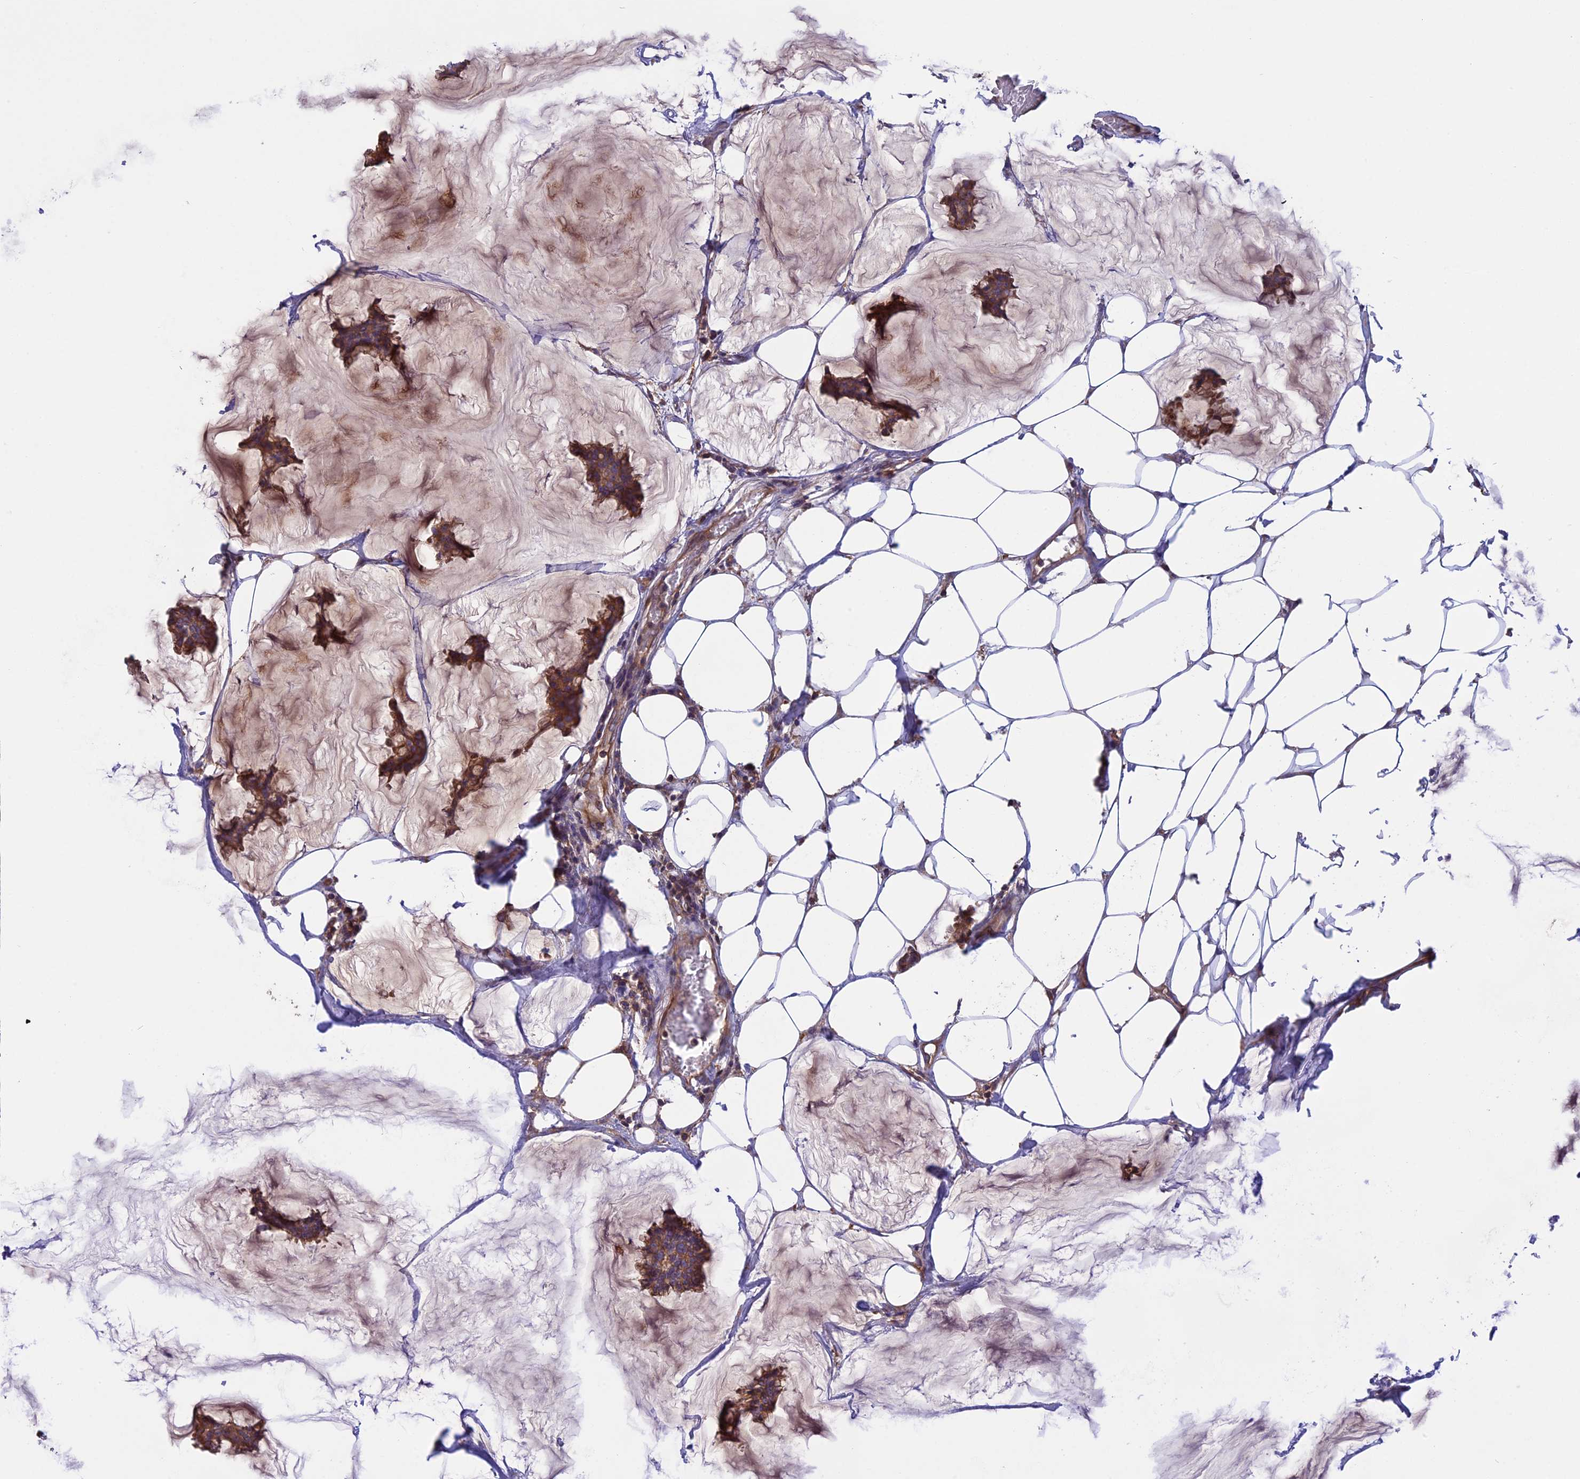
{"staining": {"intensity": "moderate", "quantity": ">75%", "location": "cytoplasmic/membranous"}, "tissue": "breast cancer", "cell_type": "Tumor cells", "image_type": "cancer", "snomed": [{"axis": "morphology", "description": "Duct carcinoma"}, {"axis": "topography", "description": "Breast"}], "caption": "Infiltrating ductal carcinoma (breast) stained with DAB immunohistochemistry (IHC) reveals medium levels of moderate cytoplasmic/membranous positivity in approximately >75% of tumor cells.", "gene": "GAS8", "patient": {"sex": "female", "age": 93}}